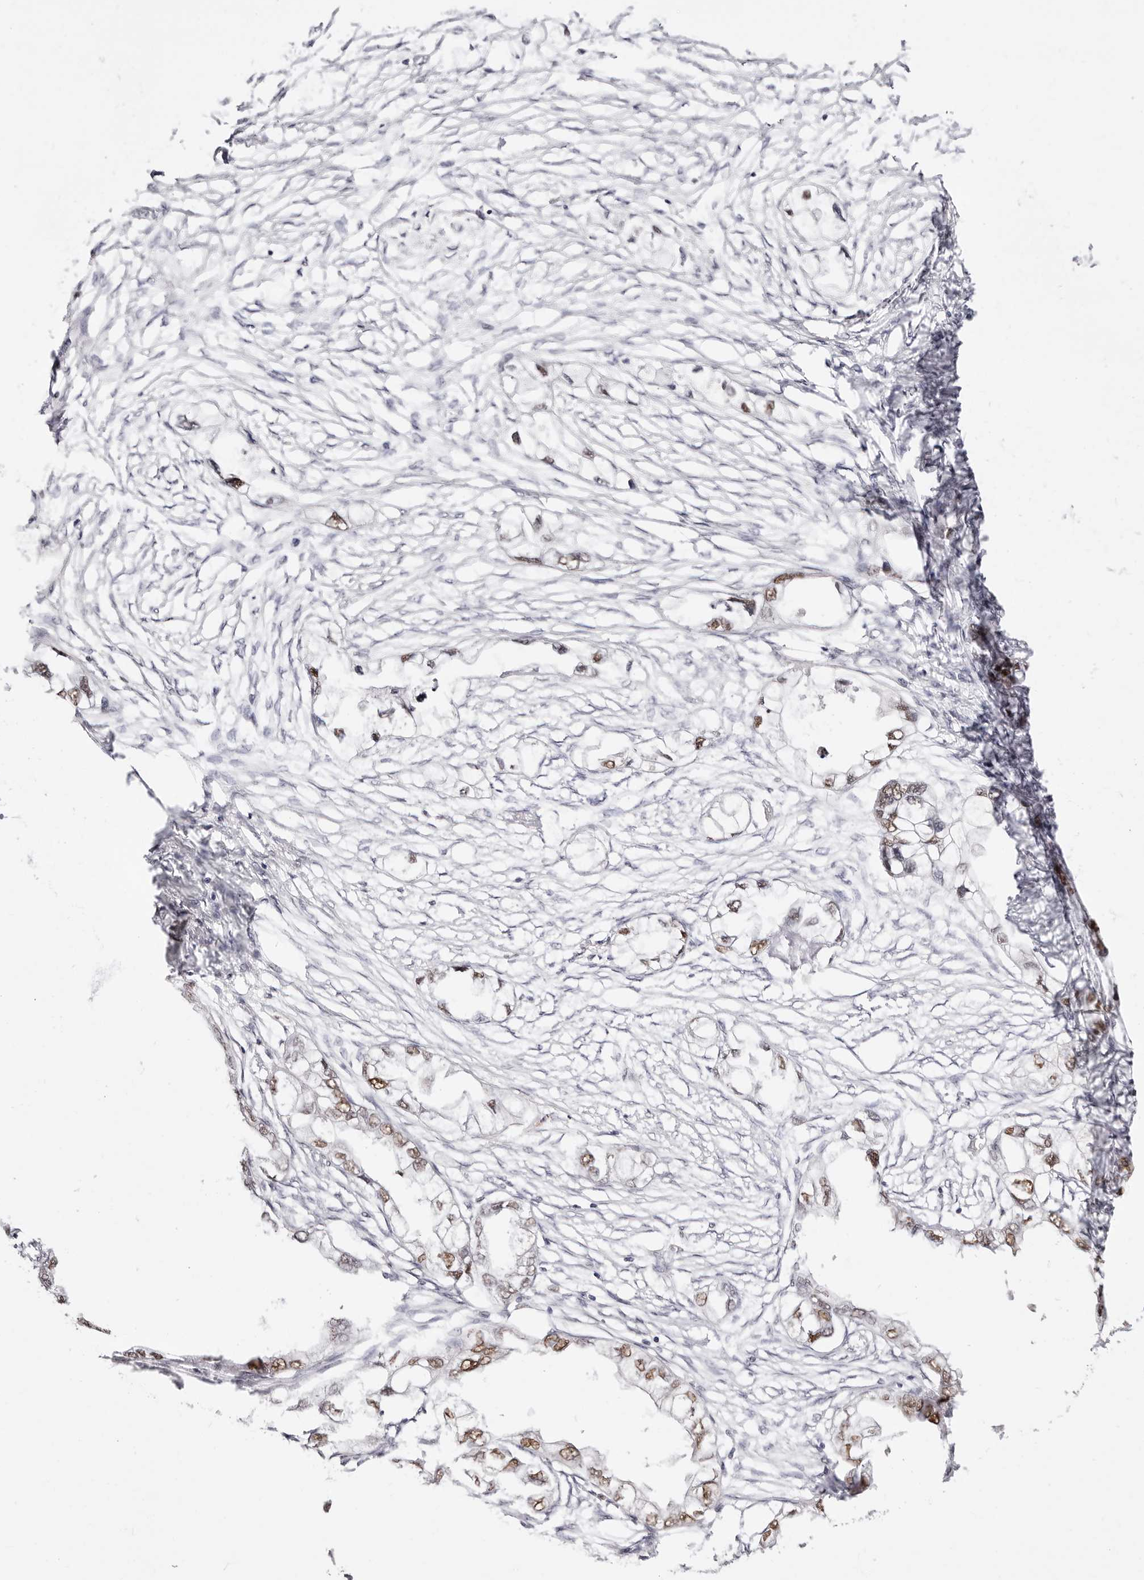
{"staining": {"intensity": "moderate", "quantity": ">75%", "location": "nuclear"}, "tissue": "endometrial cancer", "cell_type": "Tumor cells", "image_type": "cancer", "snomed": [{"axis": "morphology", "description": "Adenocarcinoma, NOS"}, {"axis": "morphology", "description": "Adenocarcinoma, metastatic, NOS"}, {"axis": "topography", "description": "Adipose tissue"}, {"axis": "topography", "description": "Endometrium"}], "caption": "The image reveals a brown stain indicating the presence of a protein in the nuclear of tumor cells in metastatic adenocarcinoma (endometrial).", "gene": "TKT", "patient": {"sex": "female", "age": 67}}